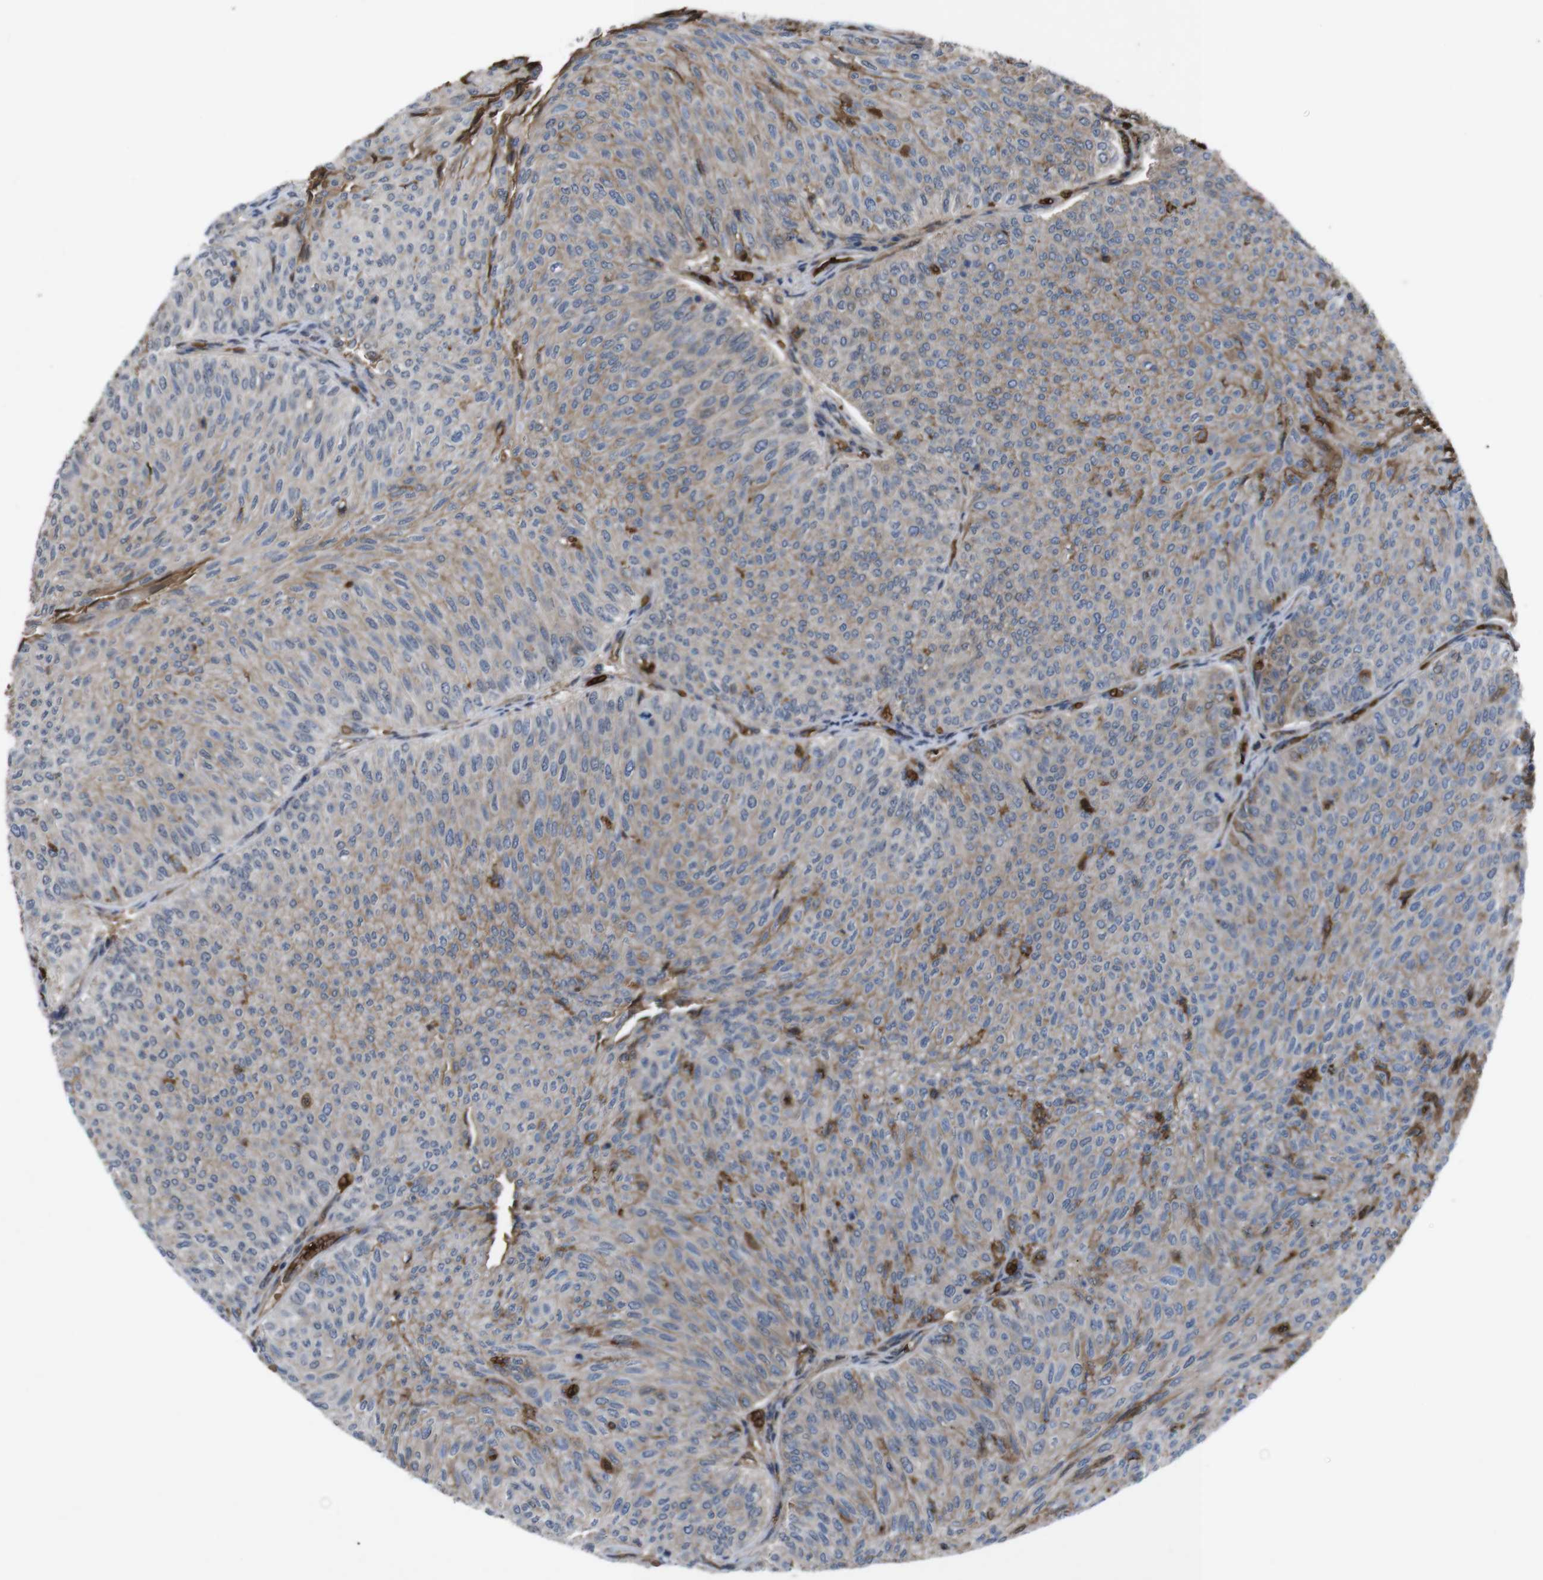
{"staining": {"intensity": "weak", "quantity": "25%-75%", "location": "cytoplasmic/membranous"}, "tissue": "urothelial cancer", "cell_type": "Tumor cells", "image_type": "cancer", "snomed": [{"axis": "morphology", "description": "Urothelial carcinoma, Low grade"}, {"axis": "topography", "description": "Urinary bladder"}], "caption": "Urothelial carcinoma (low-grade) stained for a protein demonstrates weak cytoplasmic/membranous positivity in tumor cells.", "gene": "SPTB", "patient": {"sex": "male", "age": 78}}